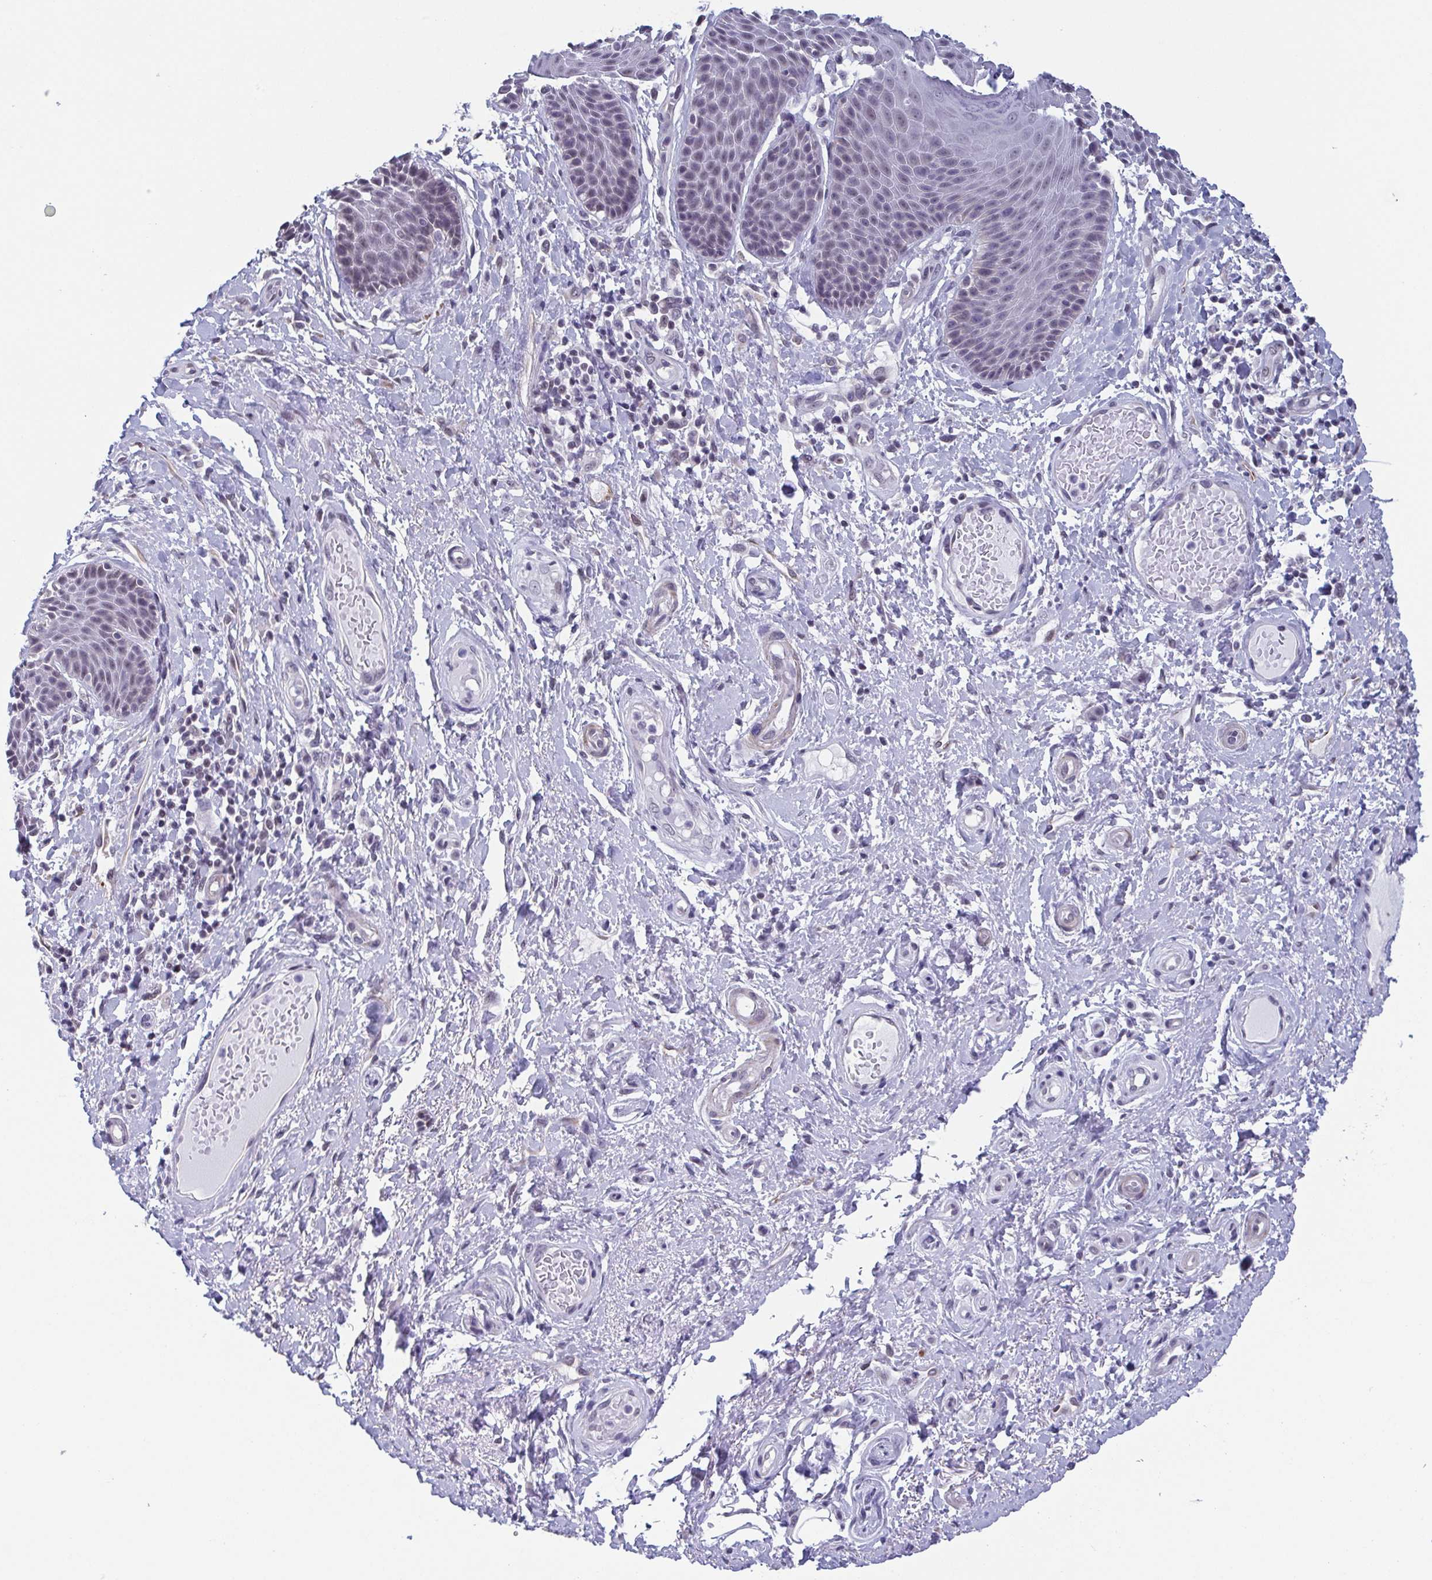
{"staining": {"intensity": "negative", "quantity": "none", "location": "none"}, "tissue": "skin", "cell_type": "Epidermal cells", "image_type": "normal", "snomed": [{"axis": "morphology", "description": "Normal tissue, NOS"}, {"axis": "topography", "description": "Anal"}, {"axis": "topography", "description": "Peripheral nerve tissue"}], "caption": "The histopathology image shows no staining of epidermal cells in unremarkable skin. Brightfield microscopy of IHC stained with DAB (brown) and hematoxylin (blue), captured at high magnification.", "gene": "TMEM92", "patient": {"sex": "male", "age": 51}}